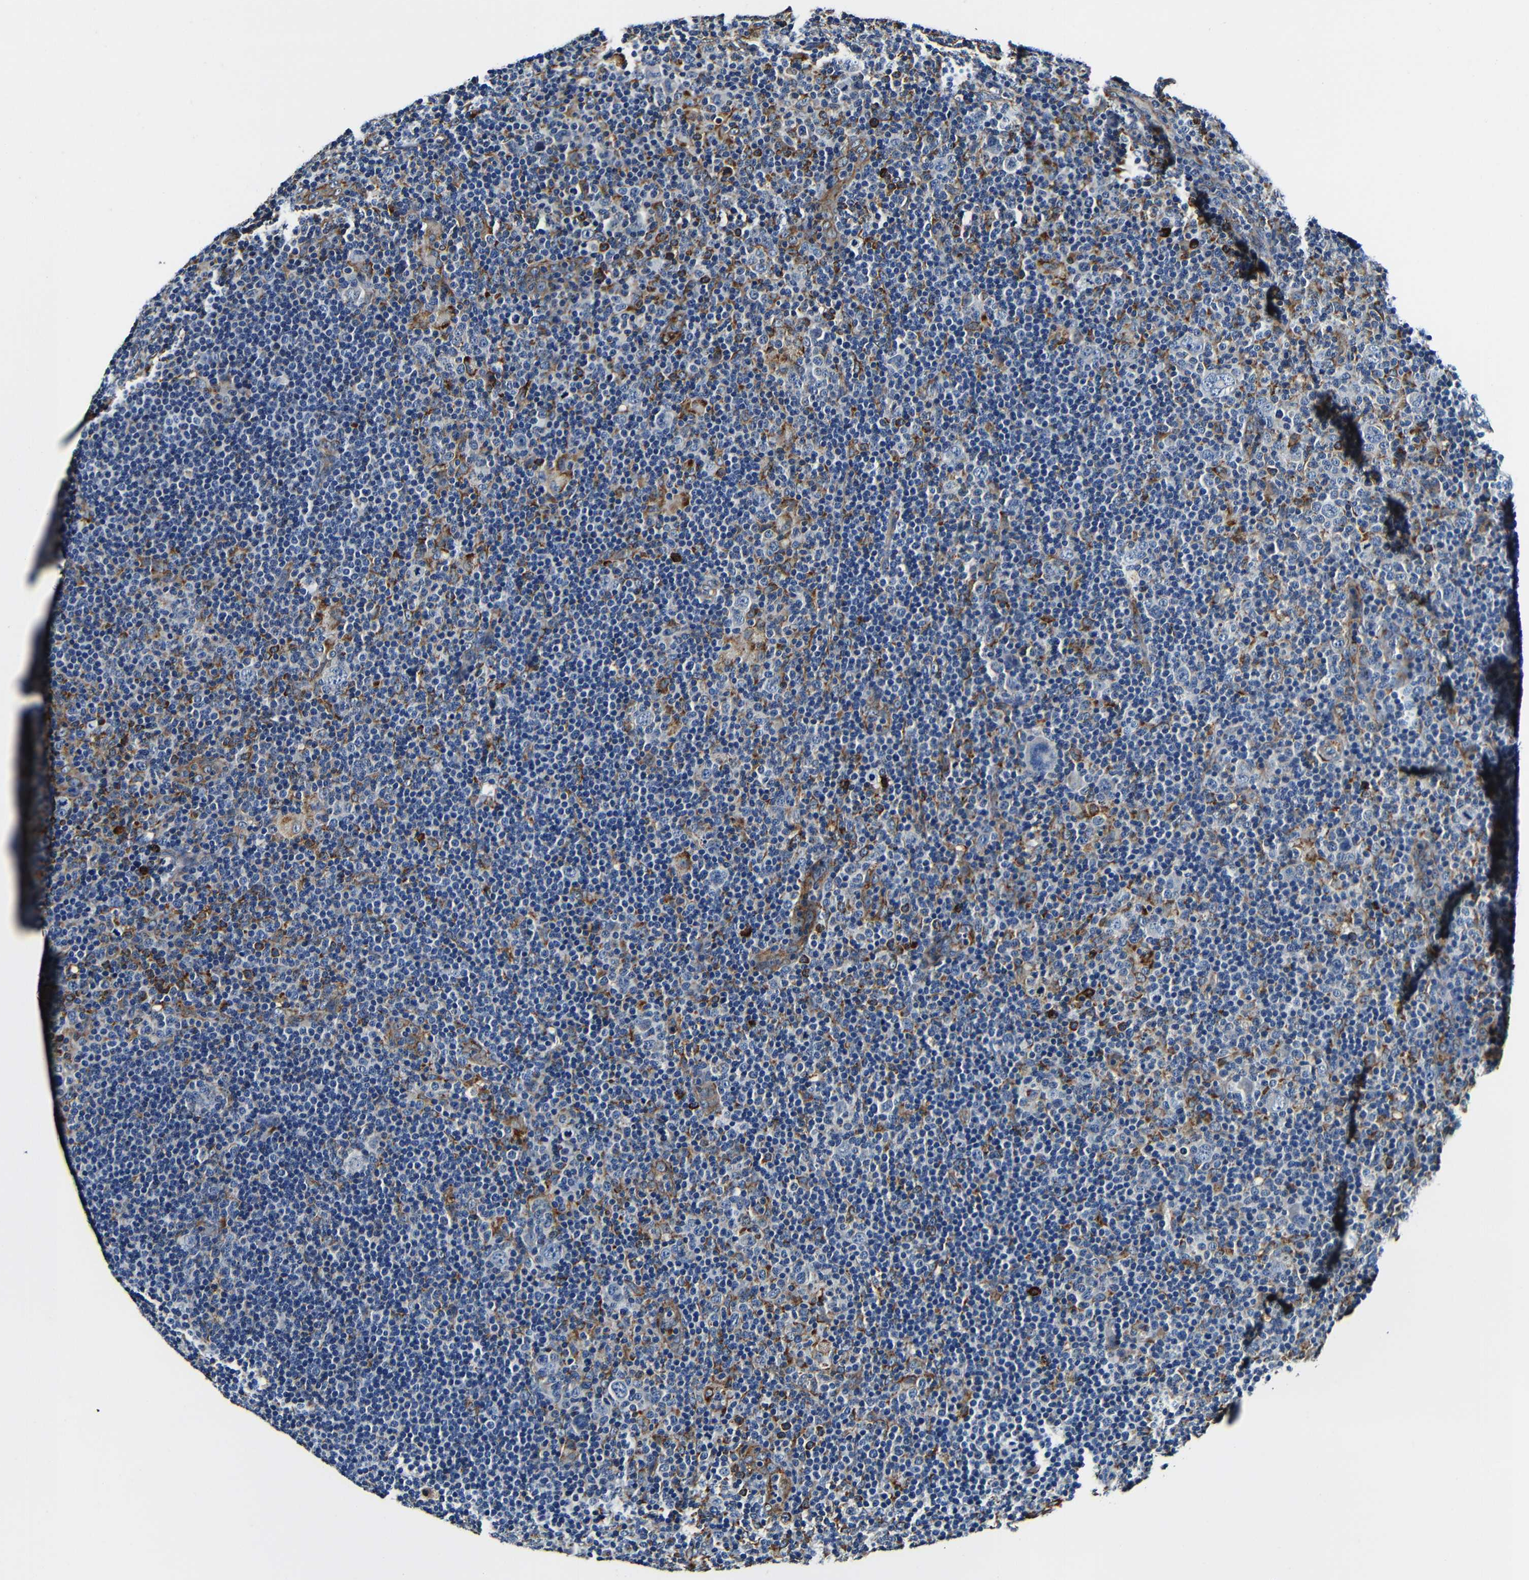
{"staining": {"intensity": "negative", "quantity": "none", "location": "none"}, "tissue": "lymphoma", "cell_type": "Tumor cells", "image_type": "cancer", "snomed": [{"axis": "morphology", "description": "Hodgkin's disease, NOS"}, {"axis": "topography", "description": "Lymph node"}], "caption": "Human Hodgkin's disease stained for a protein using IHC exhibits no positivity in tumor cells.", "gene": "RRBP1", "patient": {"sex": "female", "age": 57}}